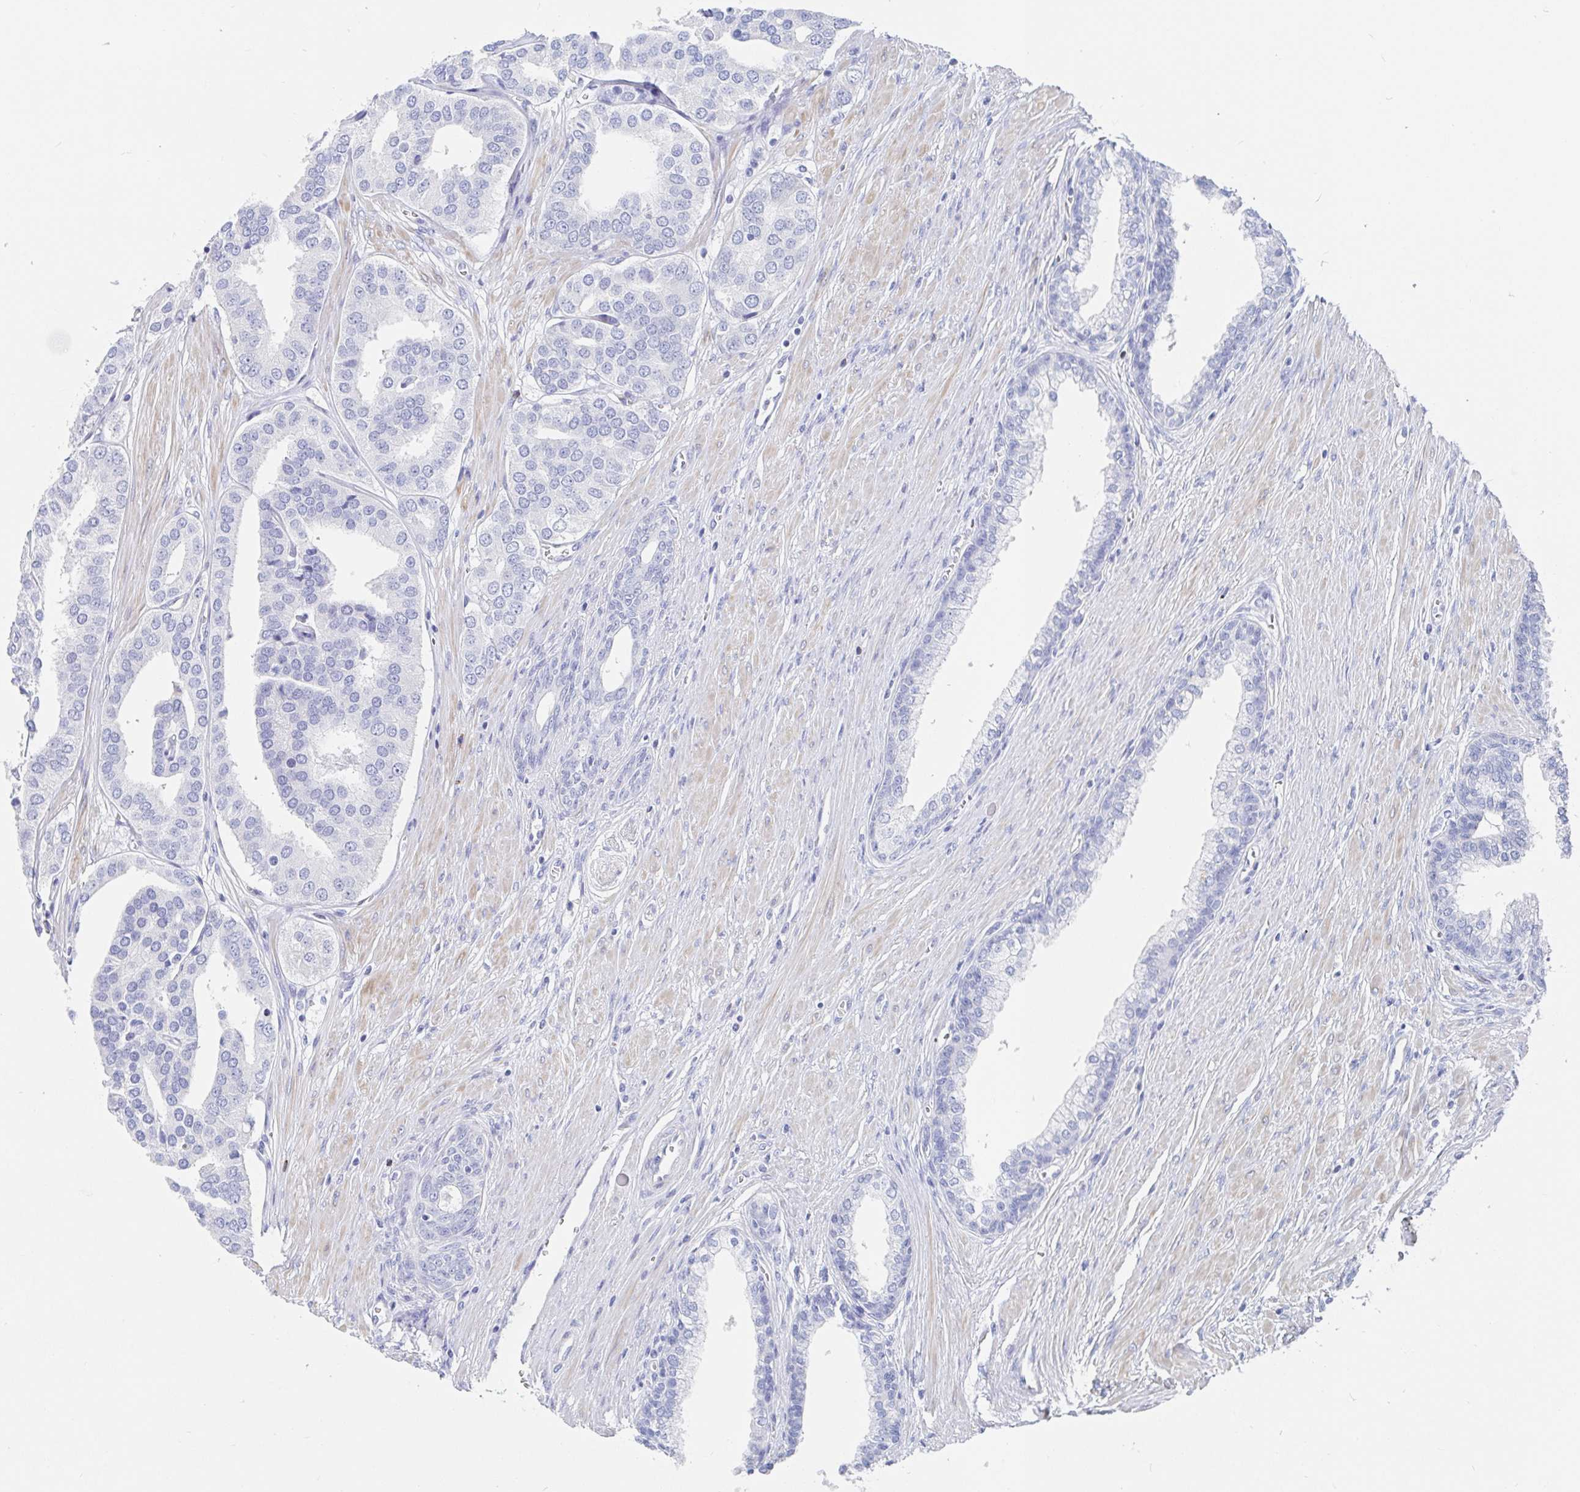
{"staining": {"intensity": "negative", "quantity": "none", "location": "none"}, "tissue": "prostate cancer", "cell_type": "Tumor cells", "image_type": "cancer", "snomed": [{"axis": "morphology", "description": "Adenocarcinoma, High grade"}, {"axis": "topography", "description": "Prostate"}], "caption": "Tumor cells are negative for protein expression in human prostate cancer (high-grade adenocarcinoma).", "gene": "PACSIN1", "patient": {"sex": "male", "age": 58}}